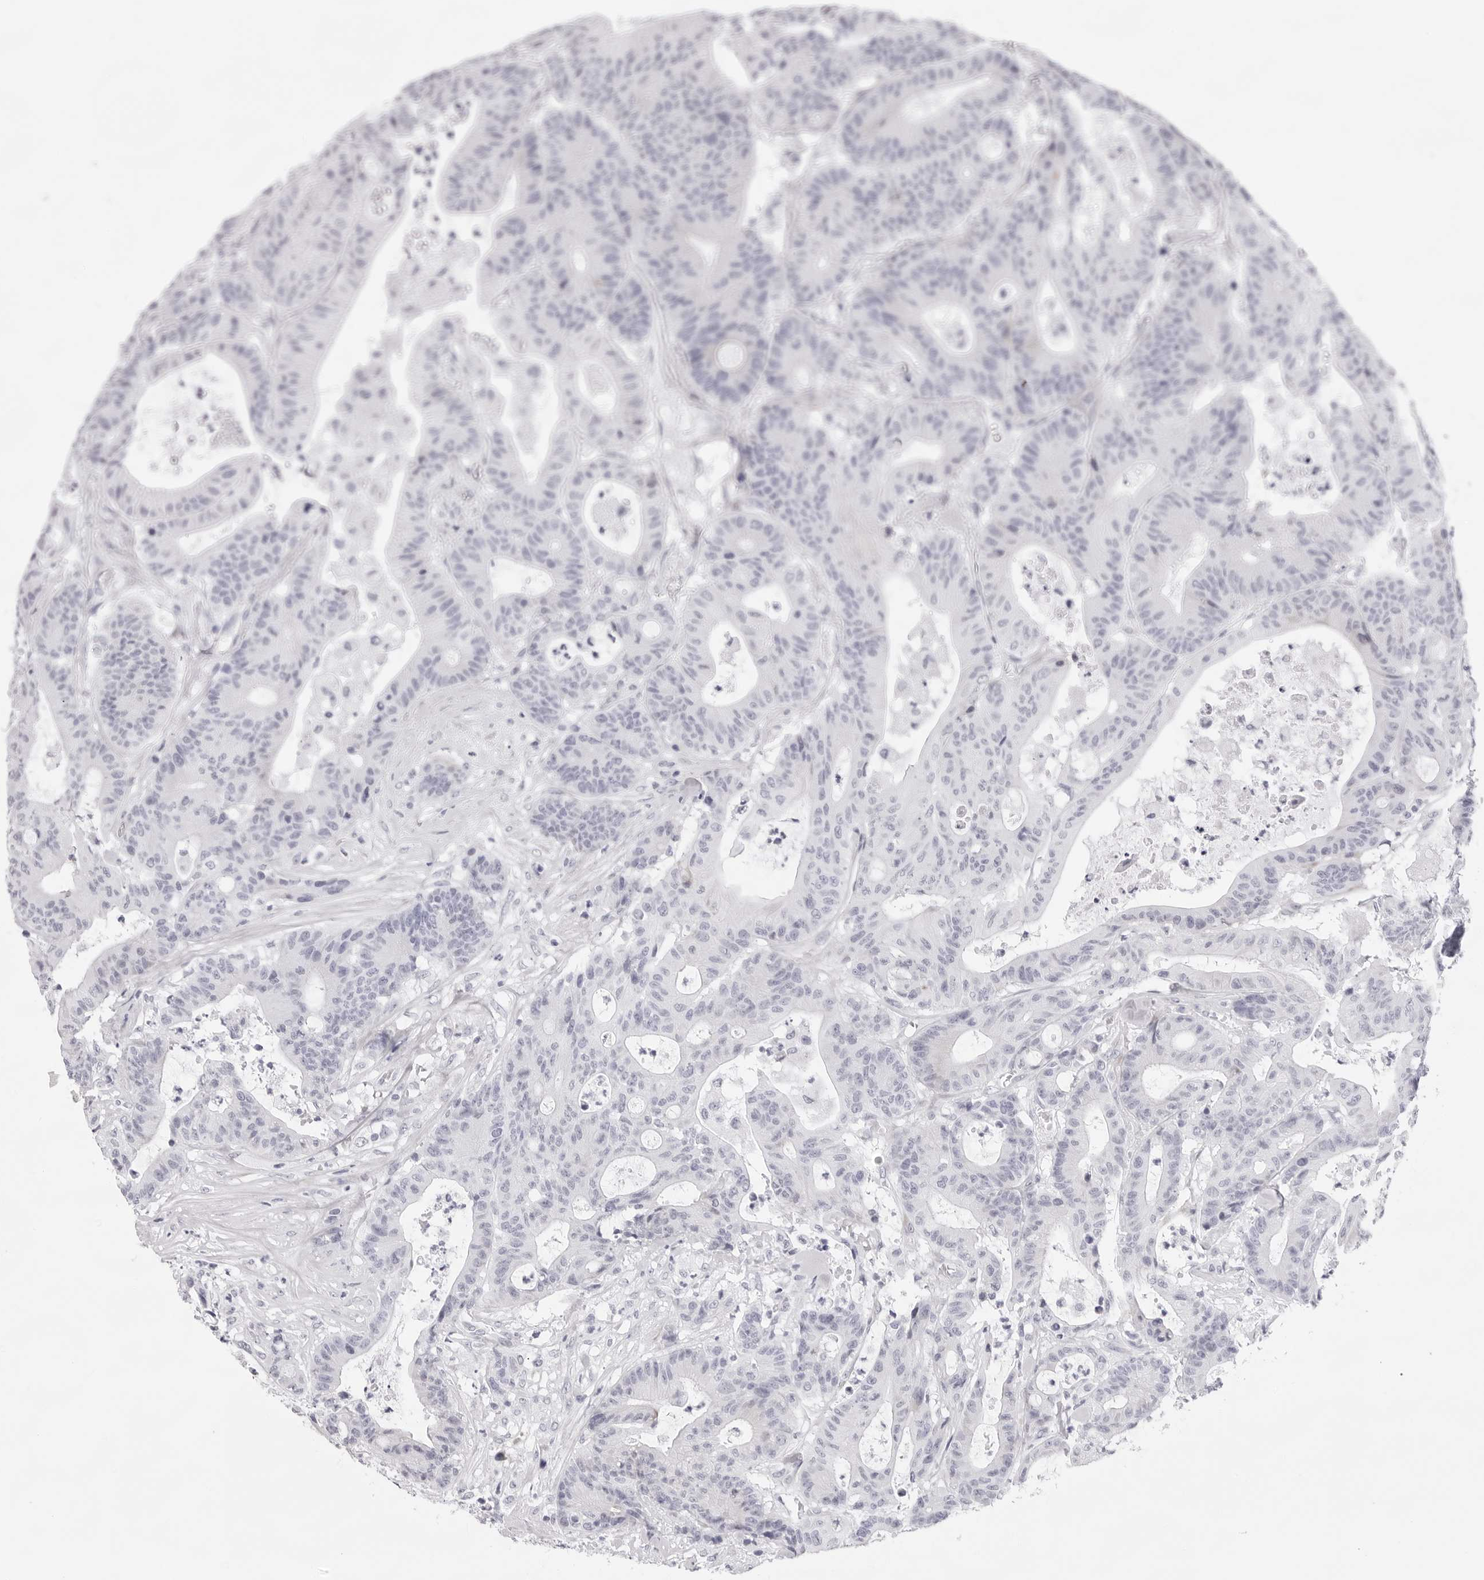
{"staining": {"intensity": "negative", "quantity": "none", "location": "none"}, "tissue": "colorectal cancer", "cell_type": "Tumor cells", "image_type": "cancer", "snomed": [{"axis": "morphology", "description": "Adenocarcinoma, NOS"}, {"axis": "topography", "description": "Colon"}], "caption": "Colorectal adenocarcinoma was stained to show a protein in brown. There is no significant expression in tumor cells.", "gene": "SMIM2", "patient": {"sex": "female", "age": 84}}